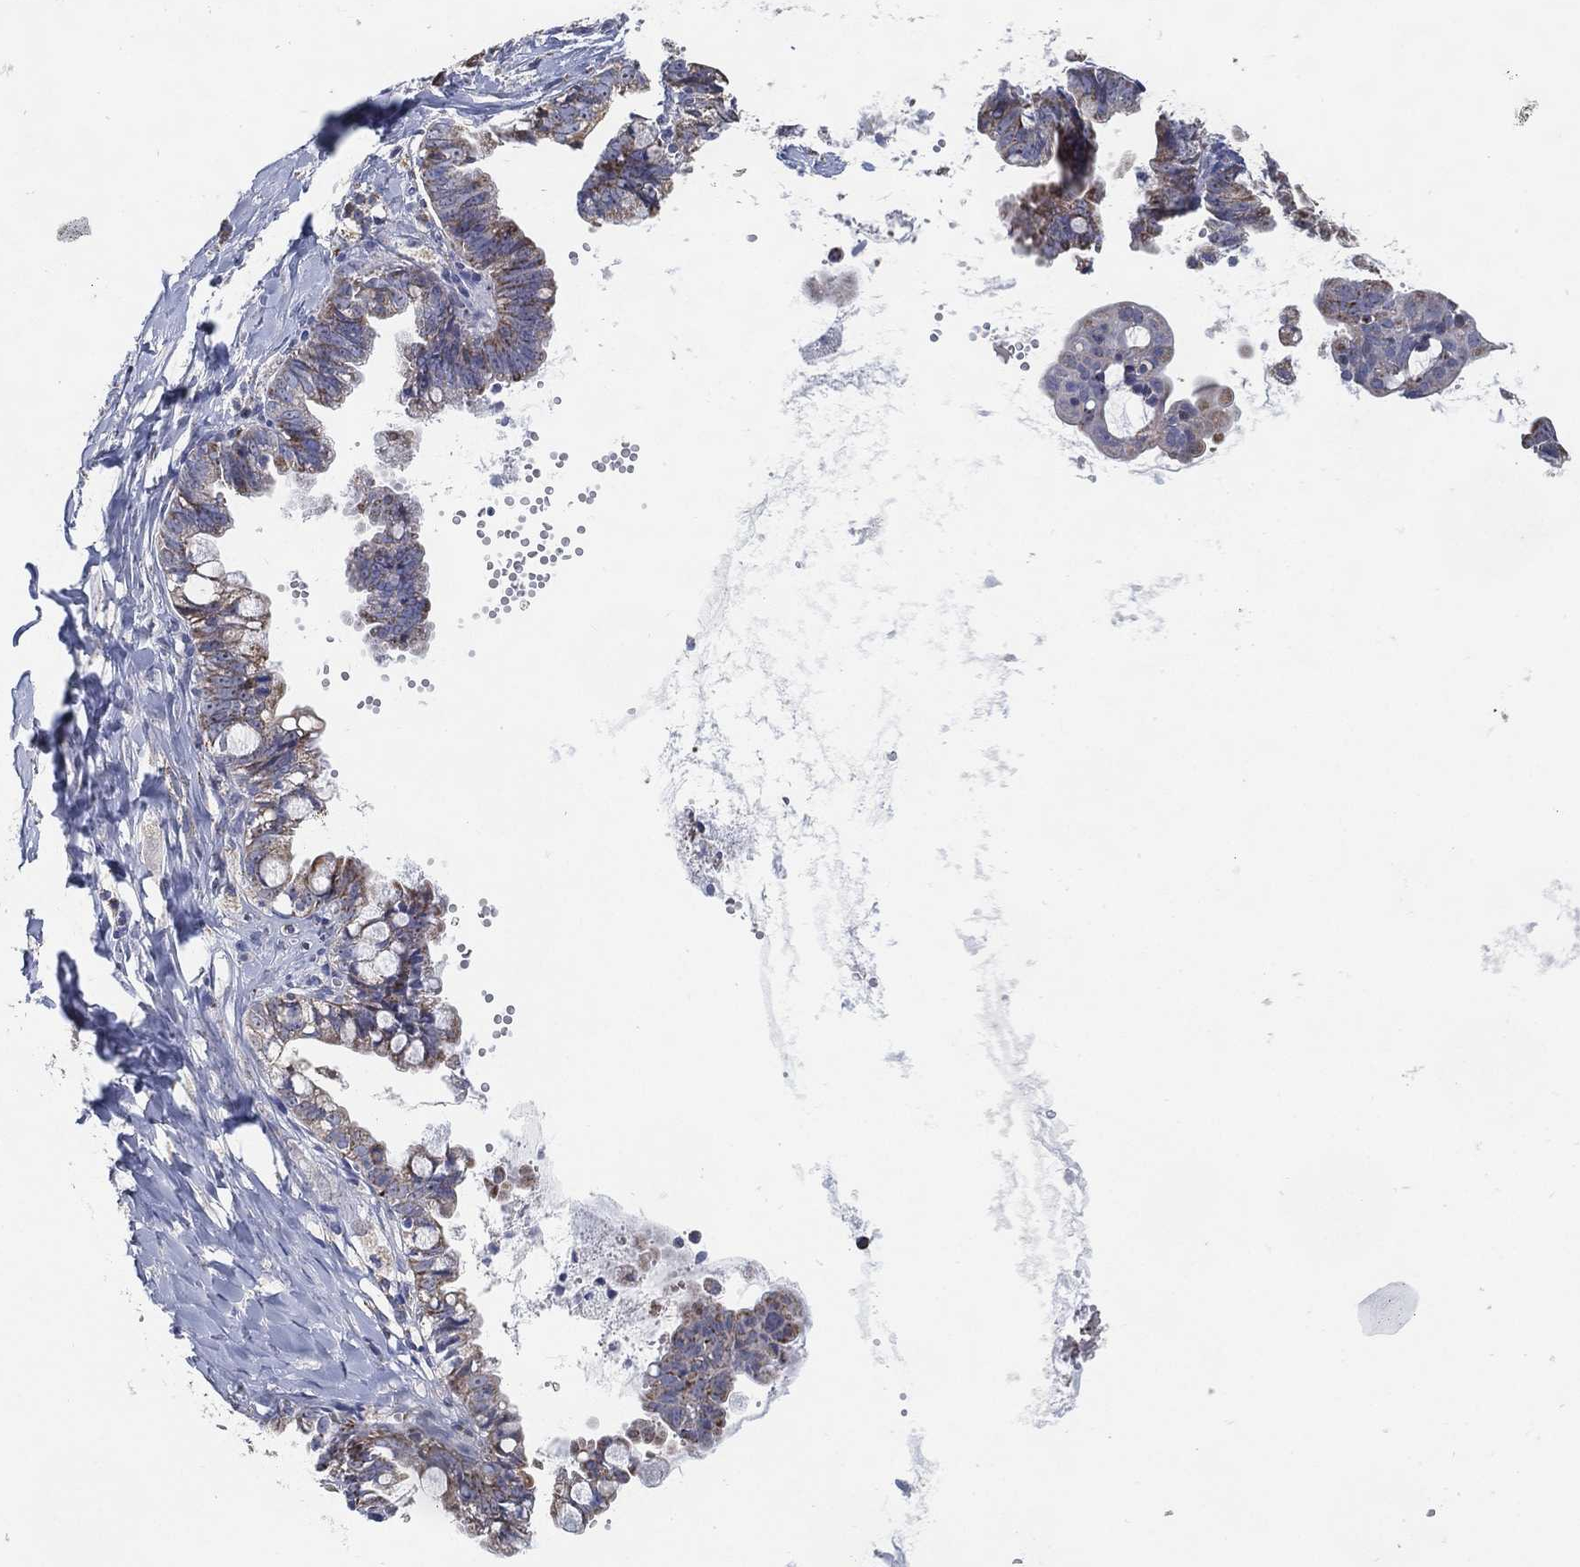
{"staining": {"intensity": "weak", "quantity": "<25%", "location": "cytoplasmic/membranous"}, "tissue": "ovarian cancer", "cell_type": "Tumor cells", "image_type": "cancer", "snomed": [{"axis": "morphology", "description": "Cystadenocarcinoma, mucinous, NOS"}, {"axis": "topography", "description": "Ovary"}], "caption": "The IHC histopathology image has no significant expression in tumor cells of ovarian cancer (mucinous cystadenocarcinoma) tissue.", "gene": "GCAT", "patient": {"sex": "female", "age": 63}}